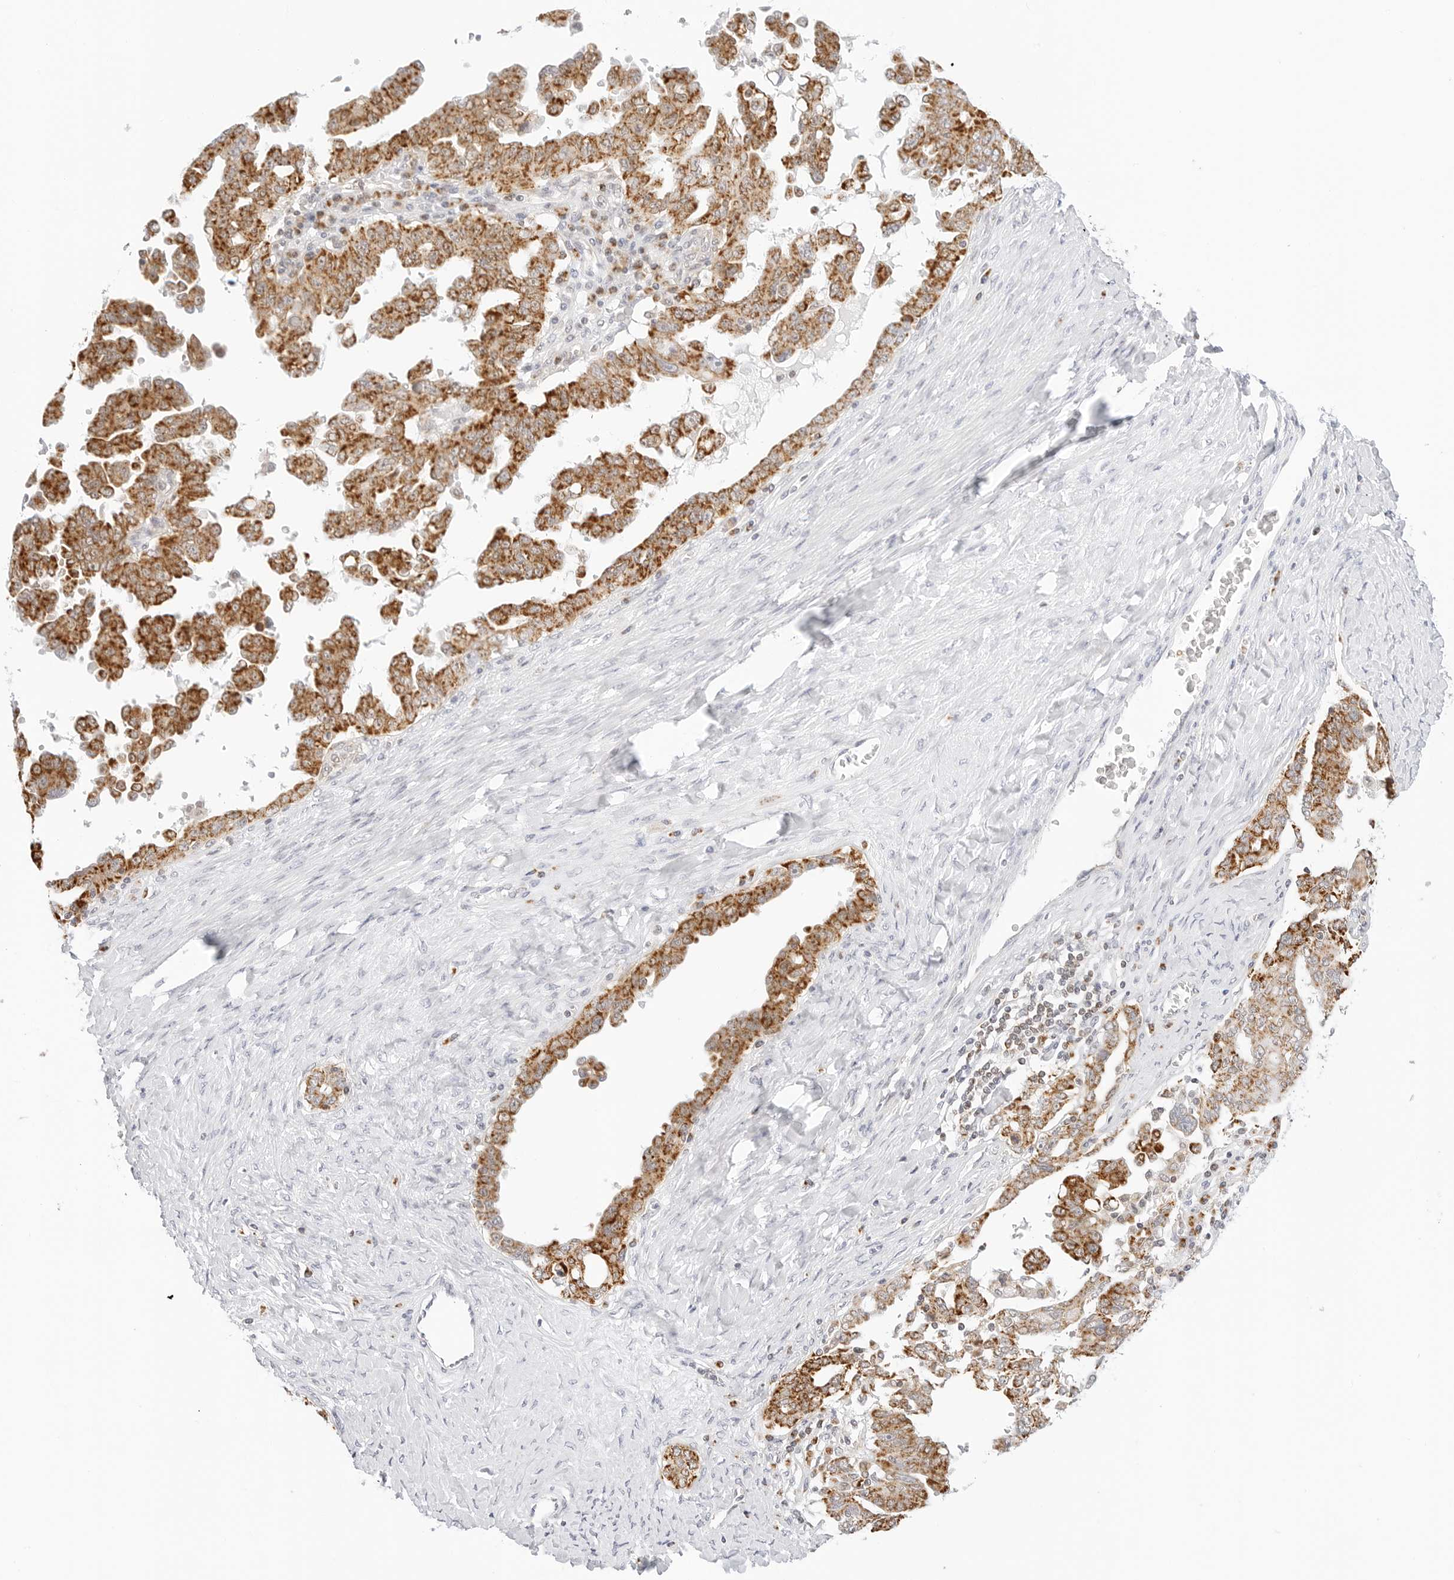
{"staining": {"intensity": "strong", "quantity": ">75%", "location": "cytoplasmic/membranous"}, "tissue": "ovarian cancer", "cell_type": "Tumor cells", "image_type": "cancer", "snomed": [{"axis": "morphology", "description": "Carcinoma, endometroid"}, {"axis": "topography", "description": "Ovary"}], "caption": "Tumor cells exhibit strong cytoplasmic/membranous staining in about >75% of cells in ovarian cancer. (DAB = brown stain, brightfield microscopy at high magnification).", "gene": "FH", "patient": {"sex": "female", "age": 62}}